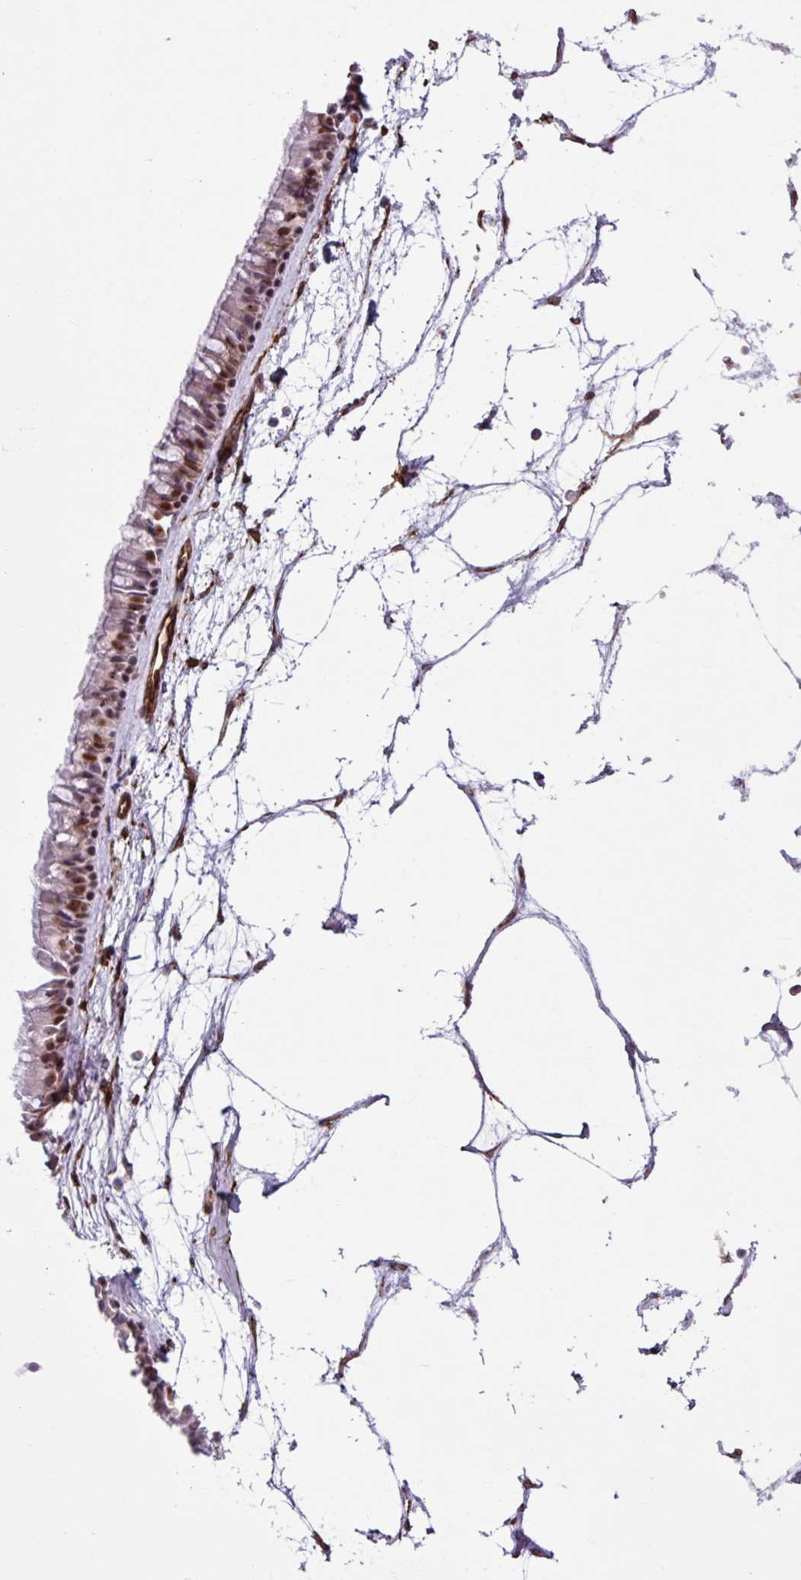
{"staining": {"intensity": "moderate", "quantity": ">75%", "location": "nuclear"}, "tissue": "nasopharynx", "cell_type": "Respiratory epithelial cells", "image_type": "normal", "snomed": [{"axis": "morphology", "description": "Normal tissue, NOS"}, {"axis": "topography", "description": "Nasopharynx"}], "caption": "Nasopharynx stained with immunohistochemistry reveals moderate nuclear positivity in approximately >75% of respiratory epithelial cells. Immunohistochemistry stains the protein in brown and the nuclei are stained blue.", "gene": "CHD3", "patient": {"sex": "male", "age": 64}}